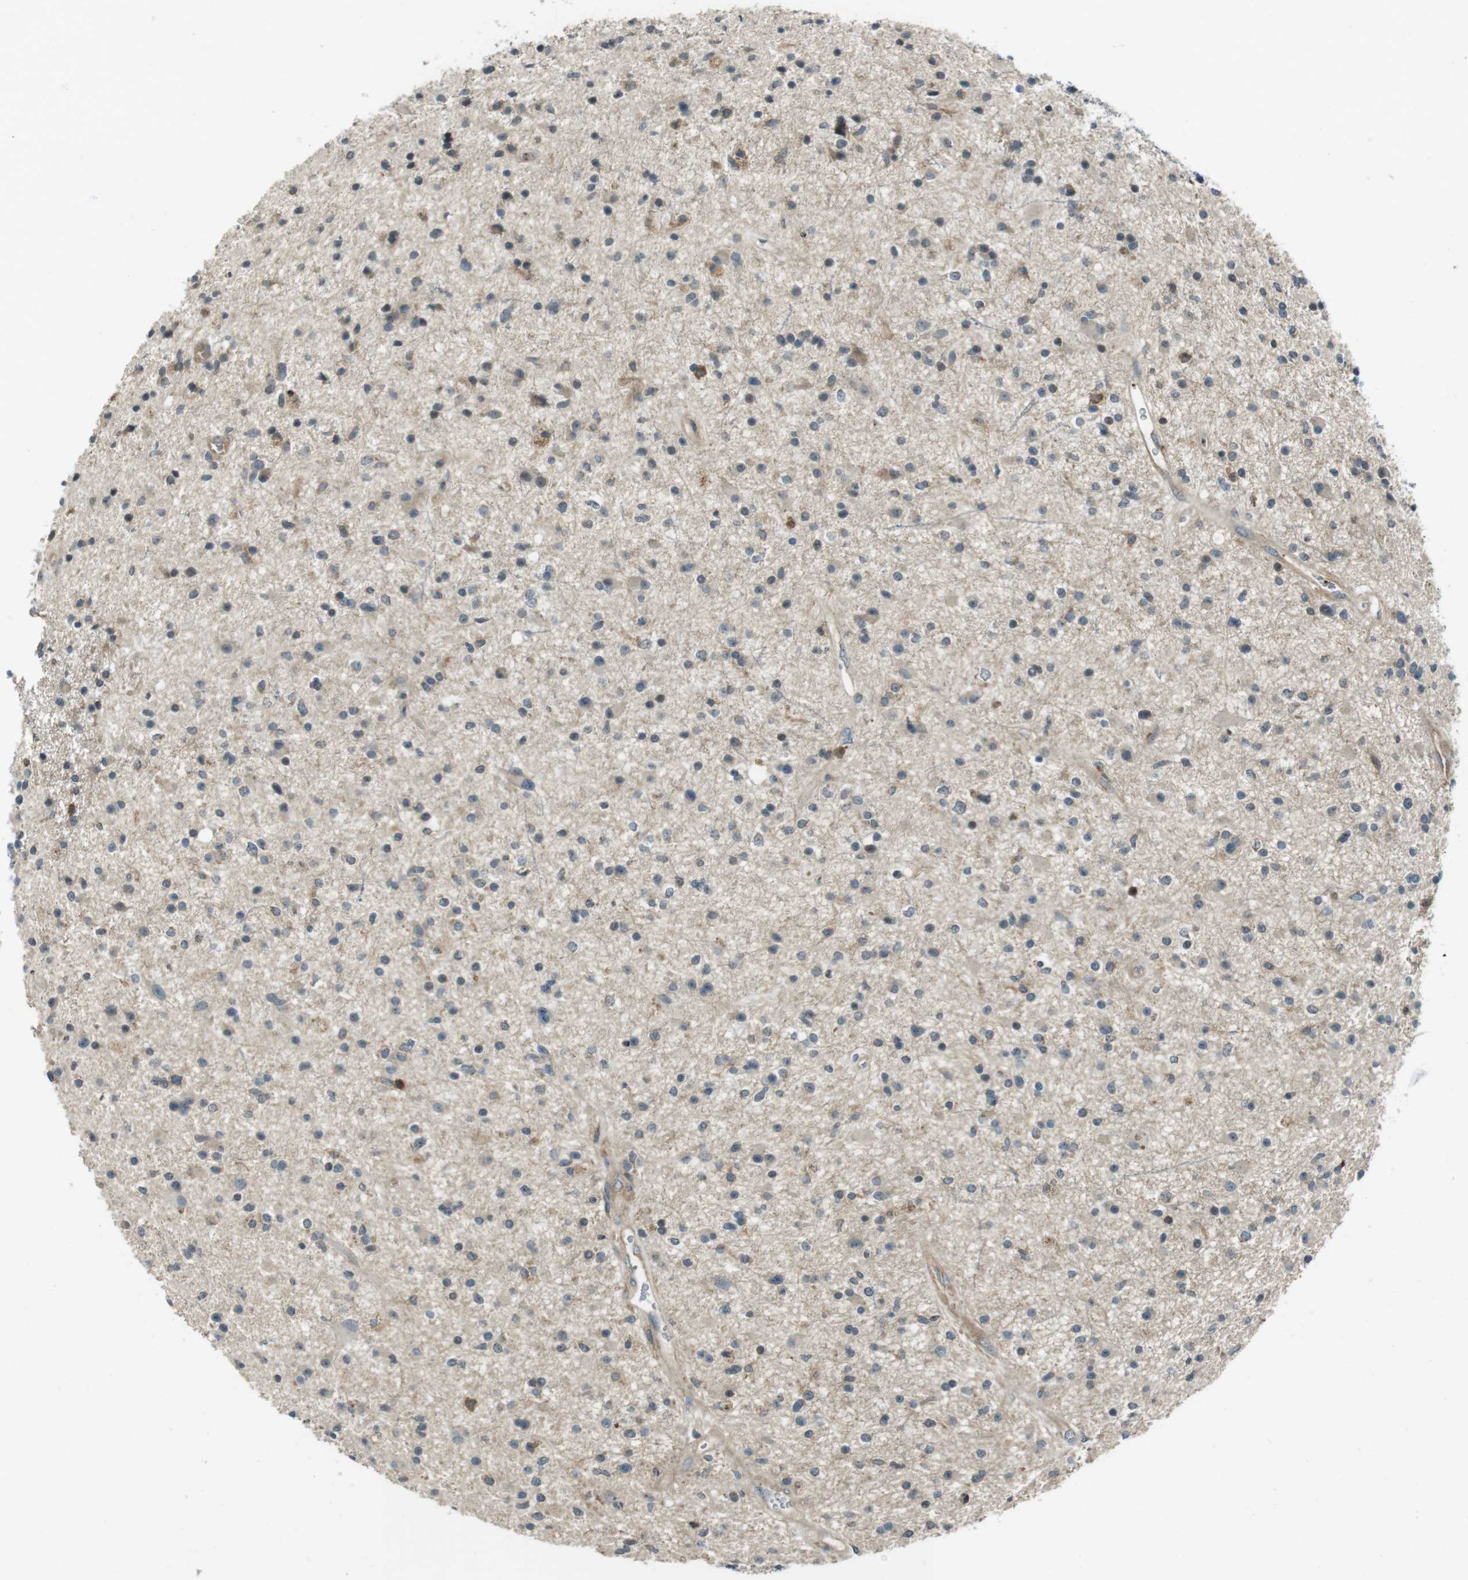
{"staining": {"intensity": "weak", "quantity": "25%-75%", "location": "cytoplasmic/membranous"}, "tissue": "glioma", "cell_type": "Tumor cells", "image_type": "cancer", "snomed": [{"axis": "morphology", "description": "Glioma, malignant, High grade"}, {"axis": "topography", "description": "Brain"}], "caption": "IHC image of neoplastic tissue: malignant glioma (high-grade) stained using immunohistochemistry shows low levels of weak protein expression localized specifically in the cytoplasmic/membranous of tumor cells, appearing as a cytoplasmic/membranous brown color.", "gene": "ZYX", "patient": {"sex": "male", "age": 33}}